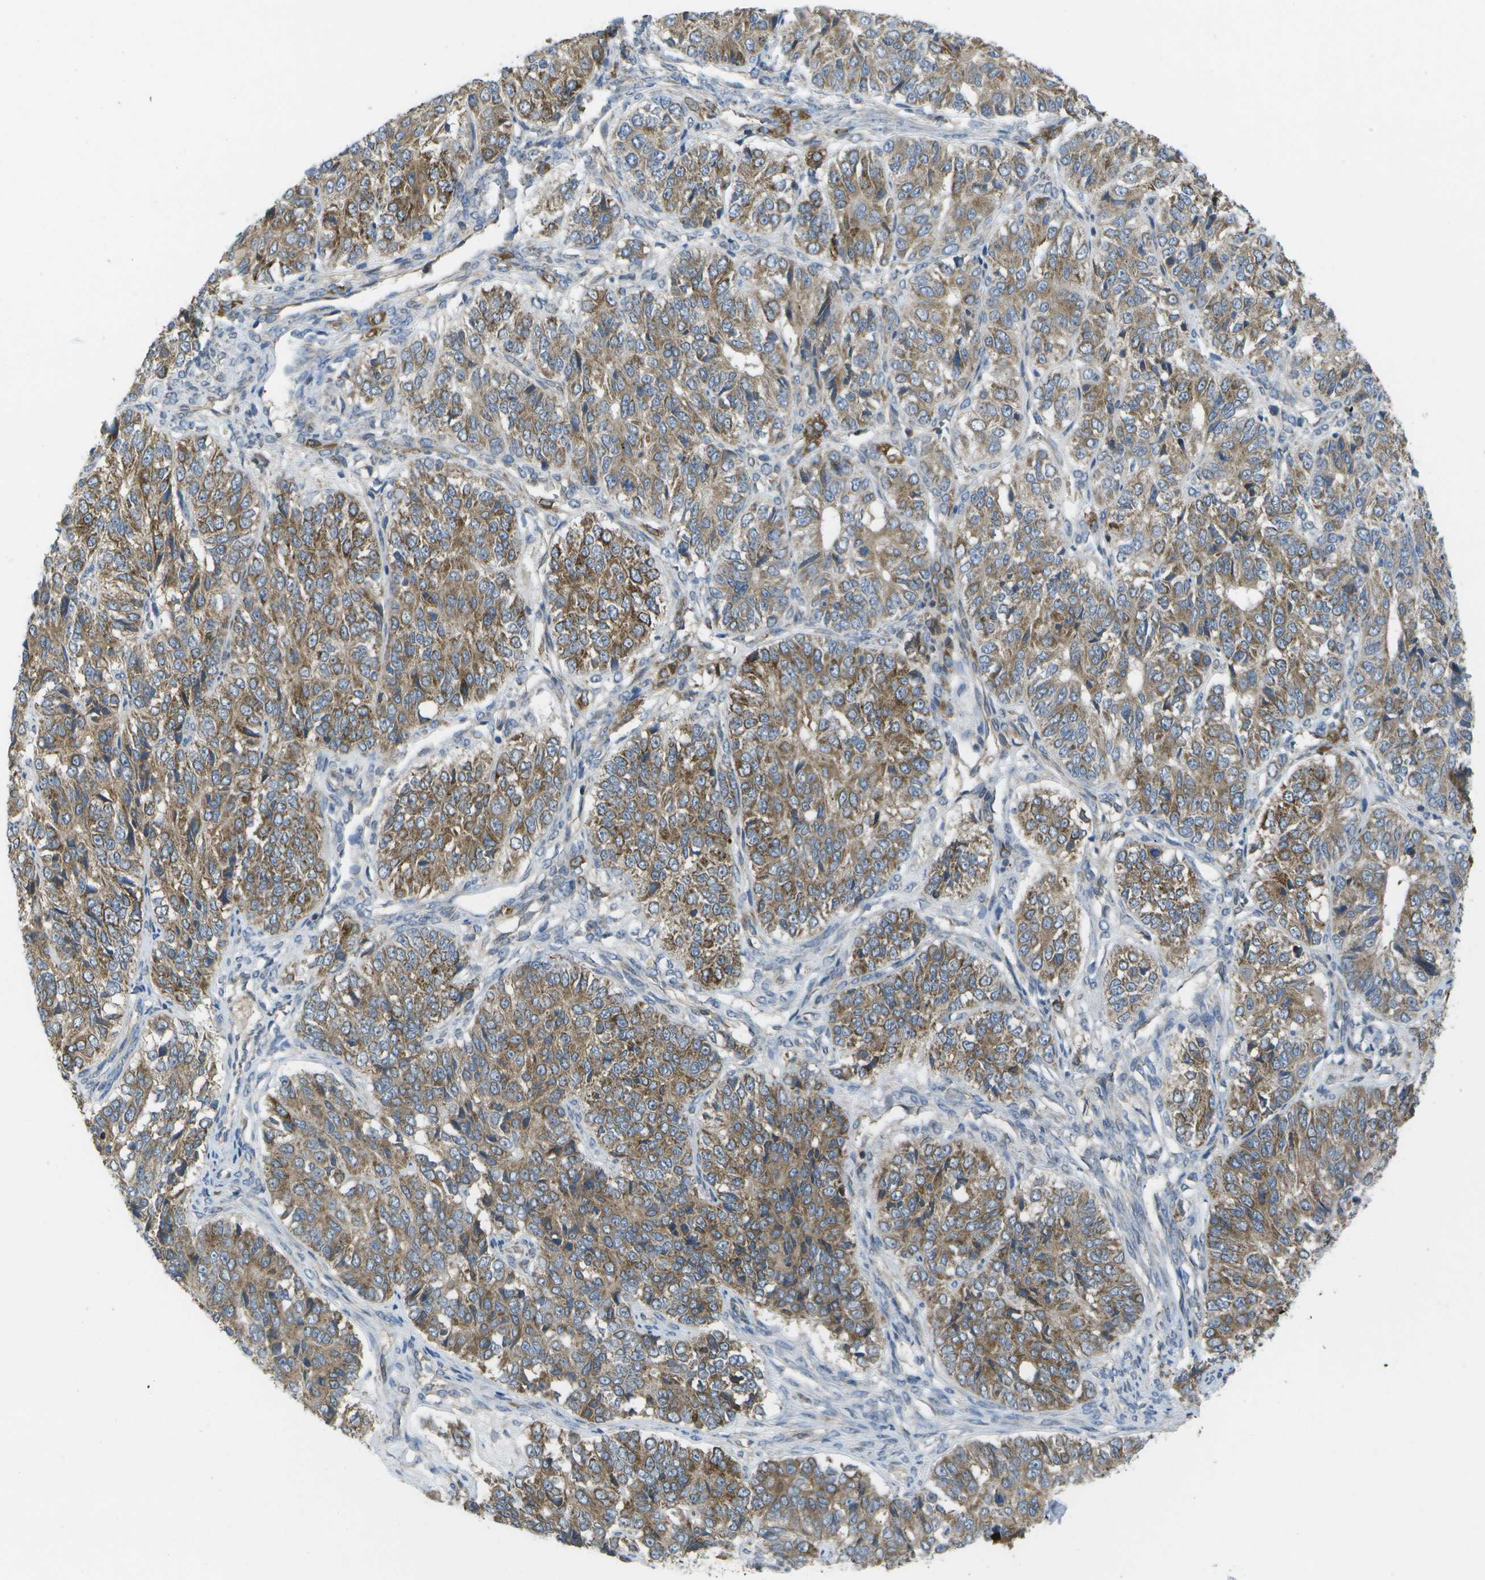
{"staining": {"intensity": "moderate", "quantity": ">75%", "location": "cytoplasmic/membranous"}, "tissue": "ovarian cancer", "cell_type": "Tumor cells", "image_type": "cancer", "snomed": [{"axis": "morphology", "description": "Carcinoma, endometroid"}, {"axis": "topography", "description": "Ovary"}], "caption": "Immunohistochemistry (IHC) image of ovarian cancer stained for a protein (brown), which reveals medium levels of moderate cytoplasmic/membranous positivity in about >75% of tumor cells.", "gene": "DPM3", "patient": {"sex": "female", "age": 51}}